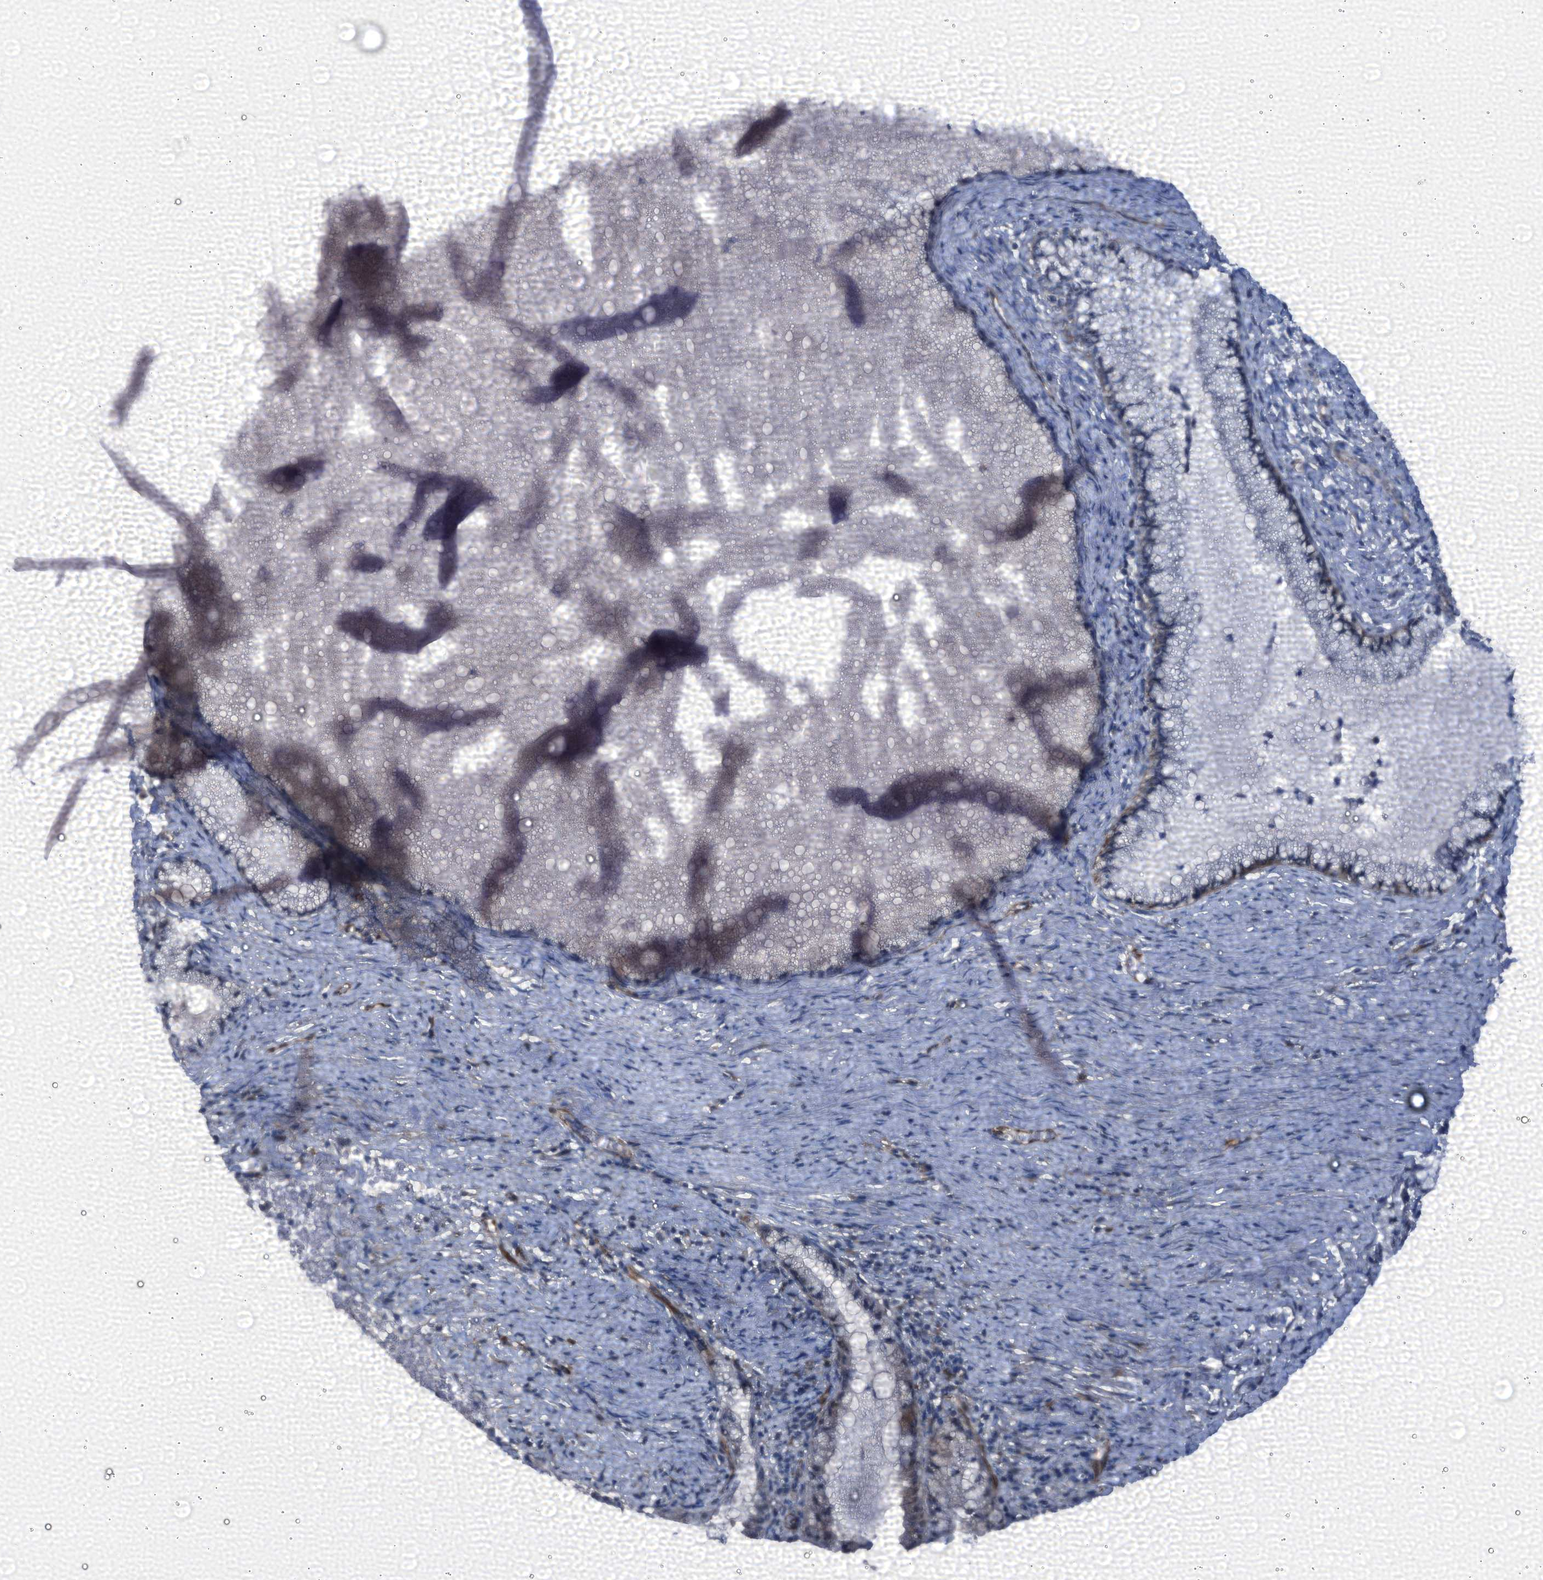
{"staining": {"intensity": "negative", "quantity": "none", "location": "none"}, "tissue": "cervix", "cell_type": "Glandular cells", "image_type": "normal", "snomed": [{"axis": "morphology", "description": "Normal tissue, NOS"}, {"axis": "topography", "description": "Cervix"}], "caption": "DAB (3,3'-diaminobenzidine) immunohistochemical staining of unremarkable human cervix exhibits no significant positivity in glandular cells.", "gene": "EMG1", "patient": {"sex": "female", "age": 42}}